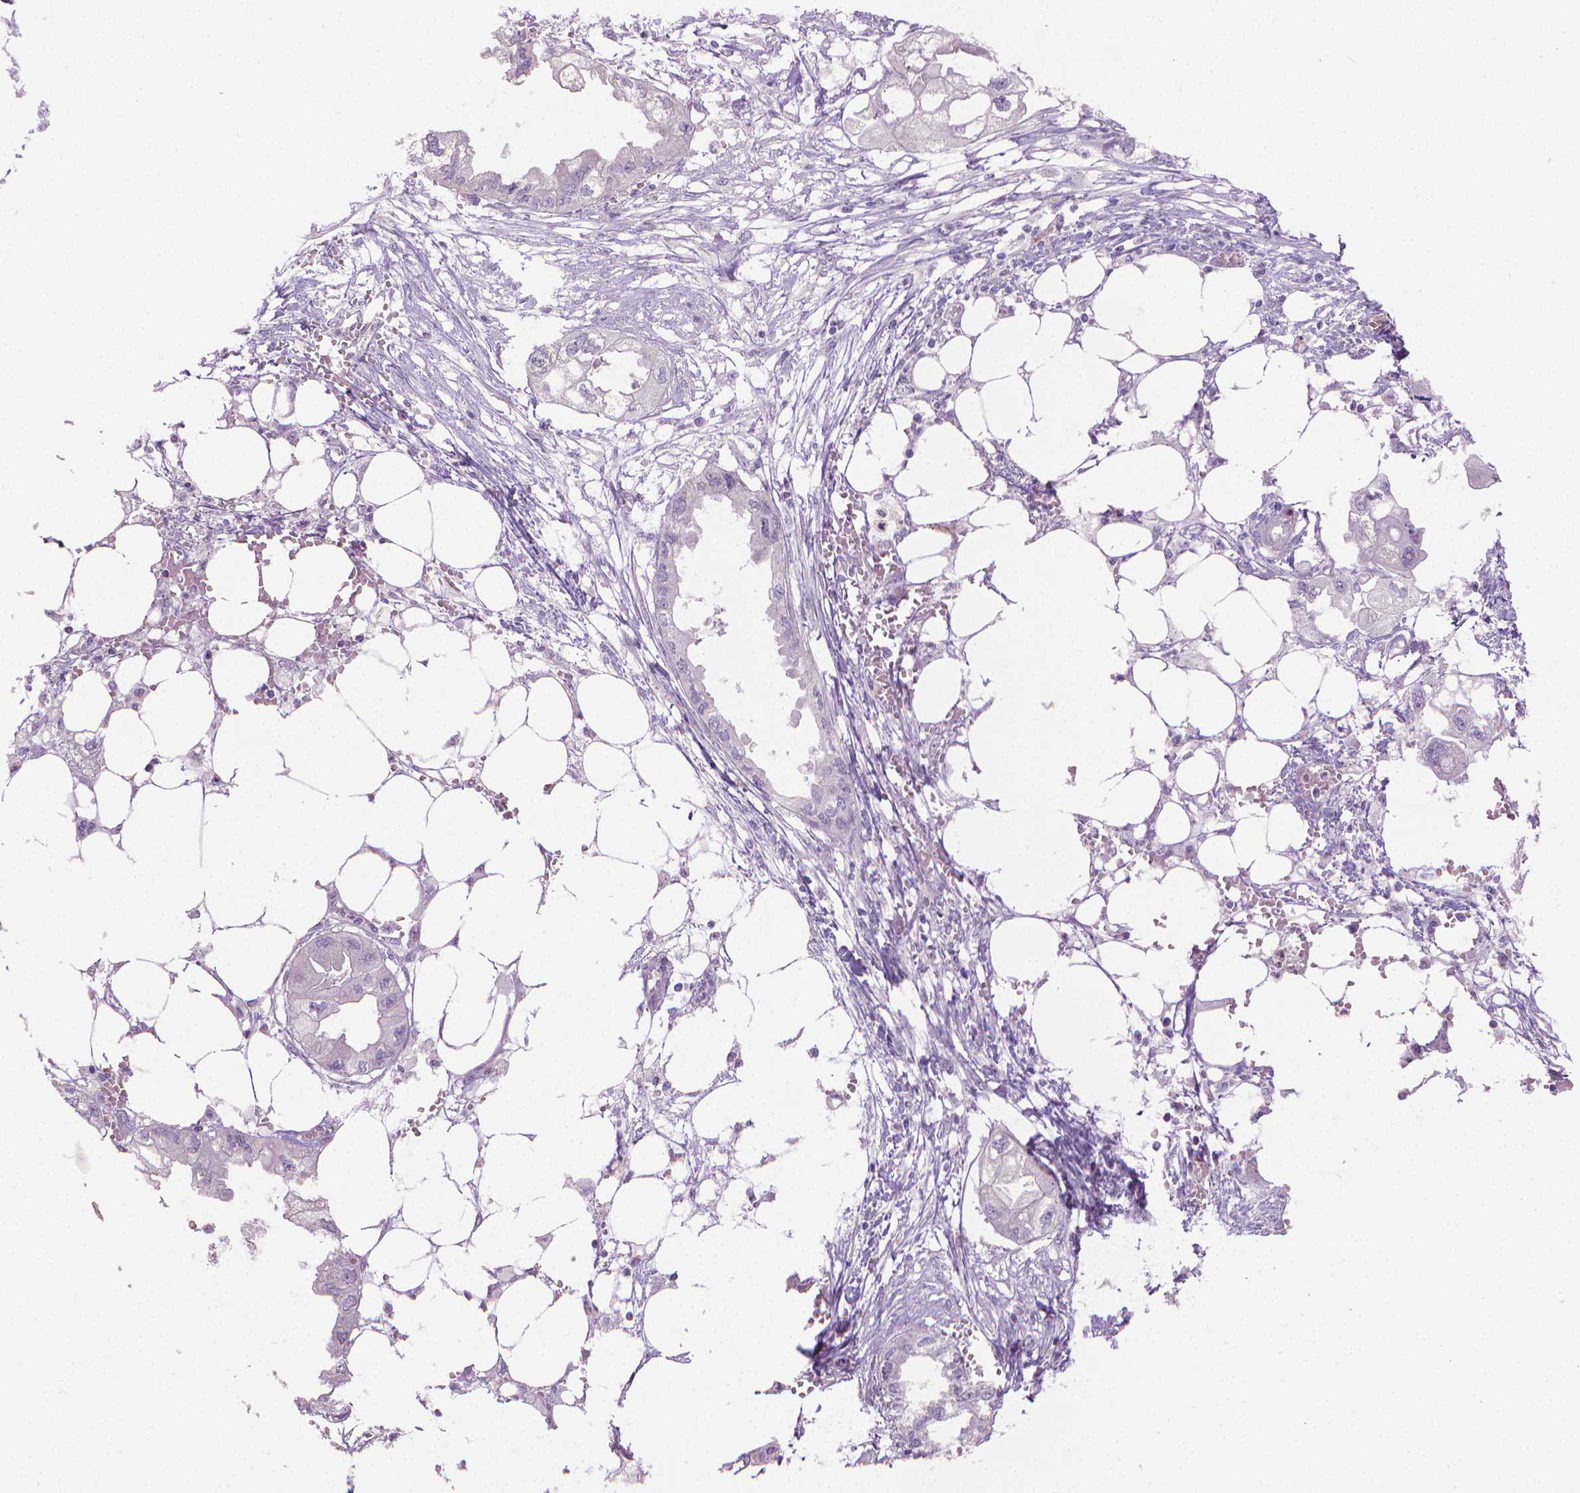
{"staining": {"intensity": "negative", "quantity": "none", "location": "none"}, "tissue": "endometrial cancer", "cell_type": "Tumor cells", "image_type": "cancer", "snomed": [{"axis": "morphology", "description": "Adenocarcinoma, NOS"}, {"axis": "morphology", "description": "Adenocarcinoma, metastatic, NOS"}, {"axis": "topography", "description": "Adipose tissue"}, {"axis": "topography", "description": "Endometrium"}], "caption": "Human endometrial cancer (adenocarcinoma) stained for a protein using immunohistochemistry (IHC) reveals no positivity in tumor cells.", "gene": "CDKN2D", "patient": {"sex": "female", "age": 67}}